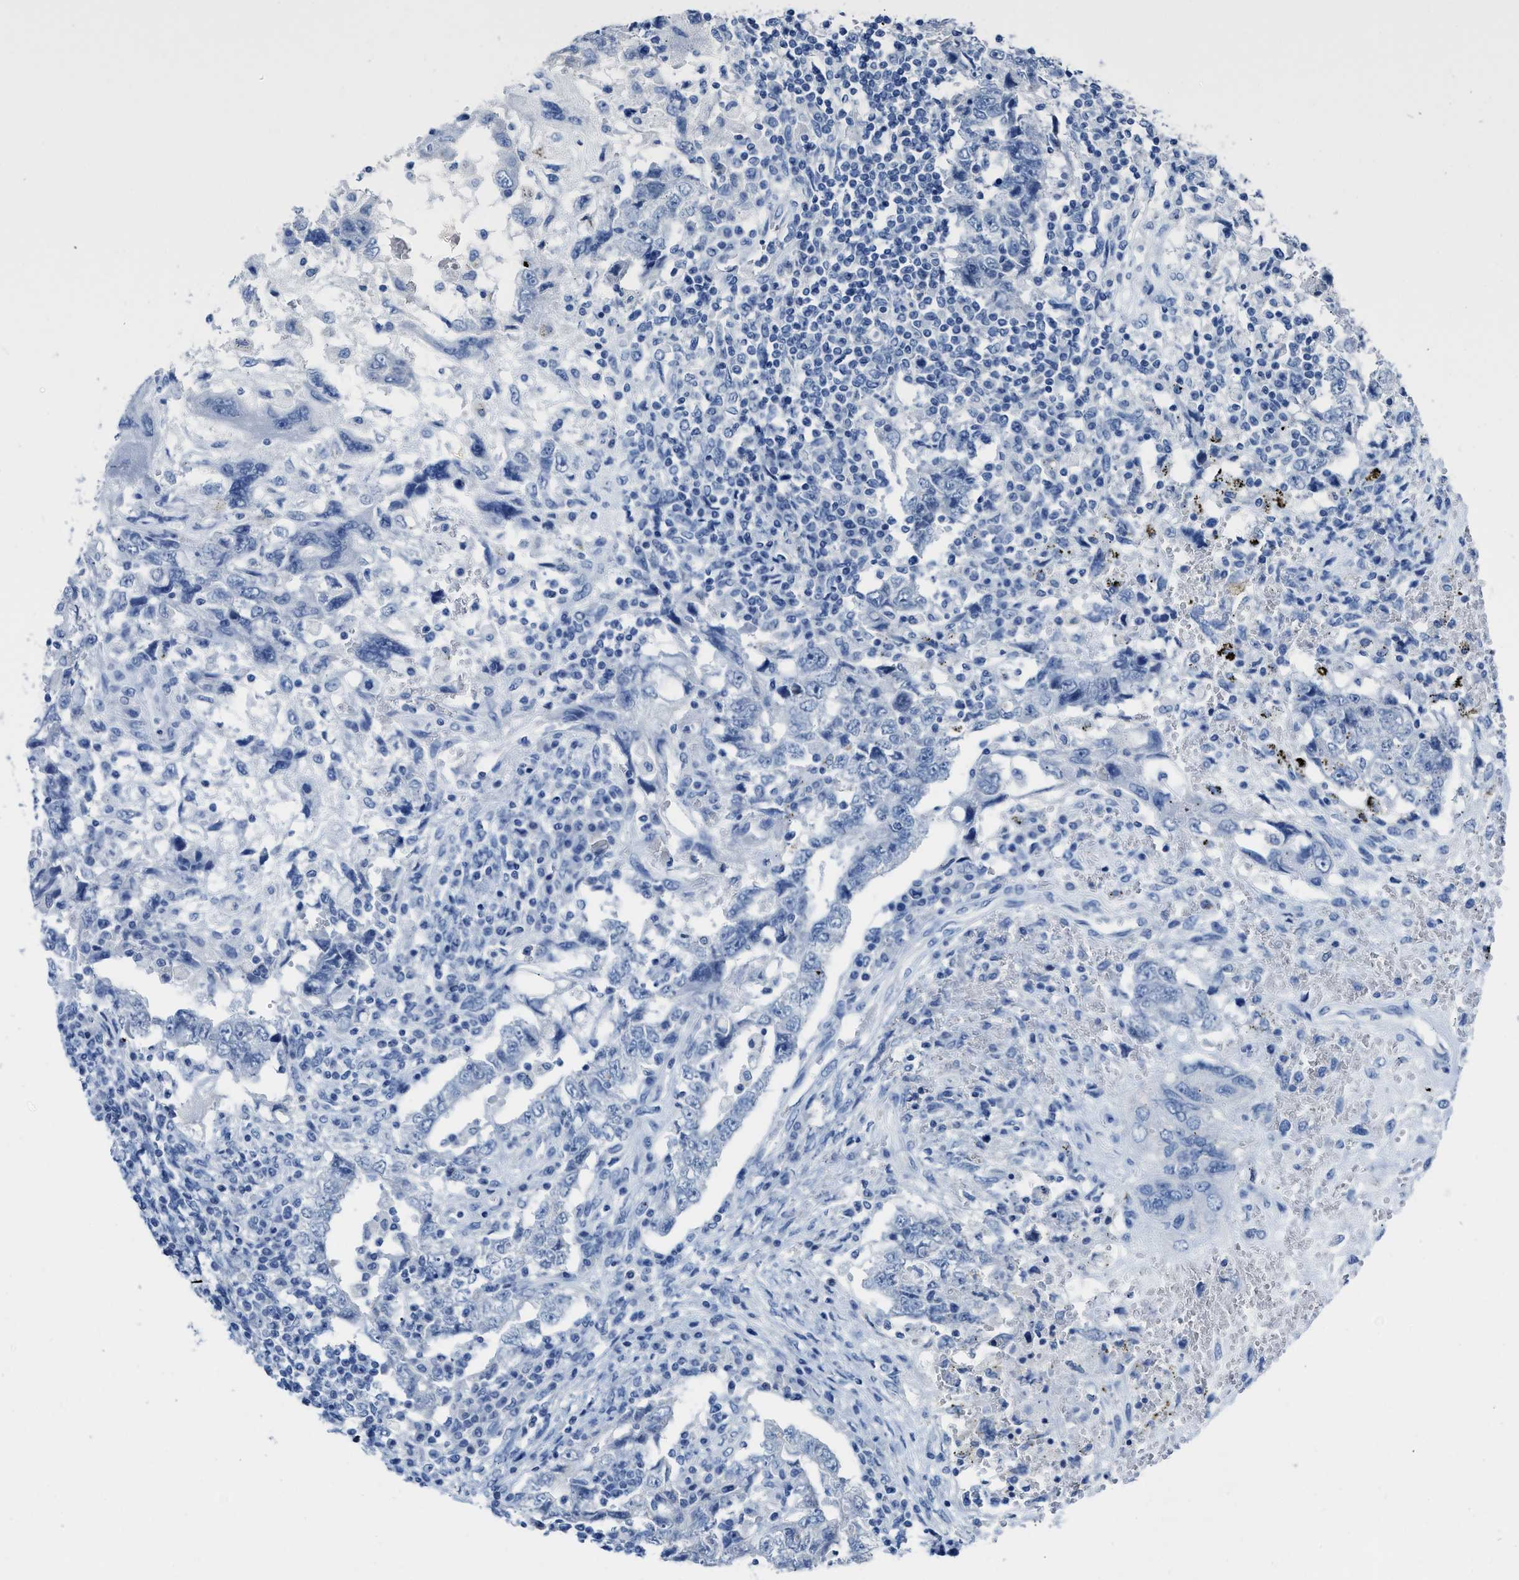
{"staining": {"intensity": "negative", "quantity": "none", "location": "none"}, "tissue": "testis cancer", "cell_type": "Tumor cells", "image_type": "cancer", "snomed": [{"axis": "morphology", "description": "Carcinoma, Embryonal, NOS"}, {"axis": "topography", "description": "Testis"}], "caption": "Immunohistochemistry (IHC) histopathology image of human embryonal carcinoma (testis) stained for a protein (brown), which shows no positivity in tumor cells.", "gene": "CEACAM5", "patient": {"sex": "male", "age": 26}}